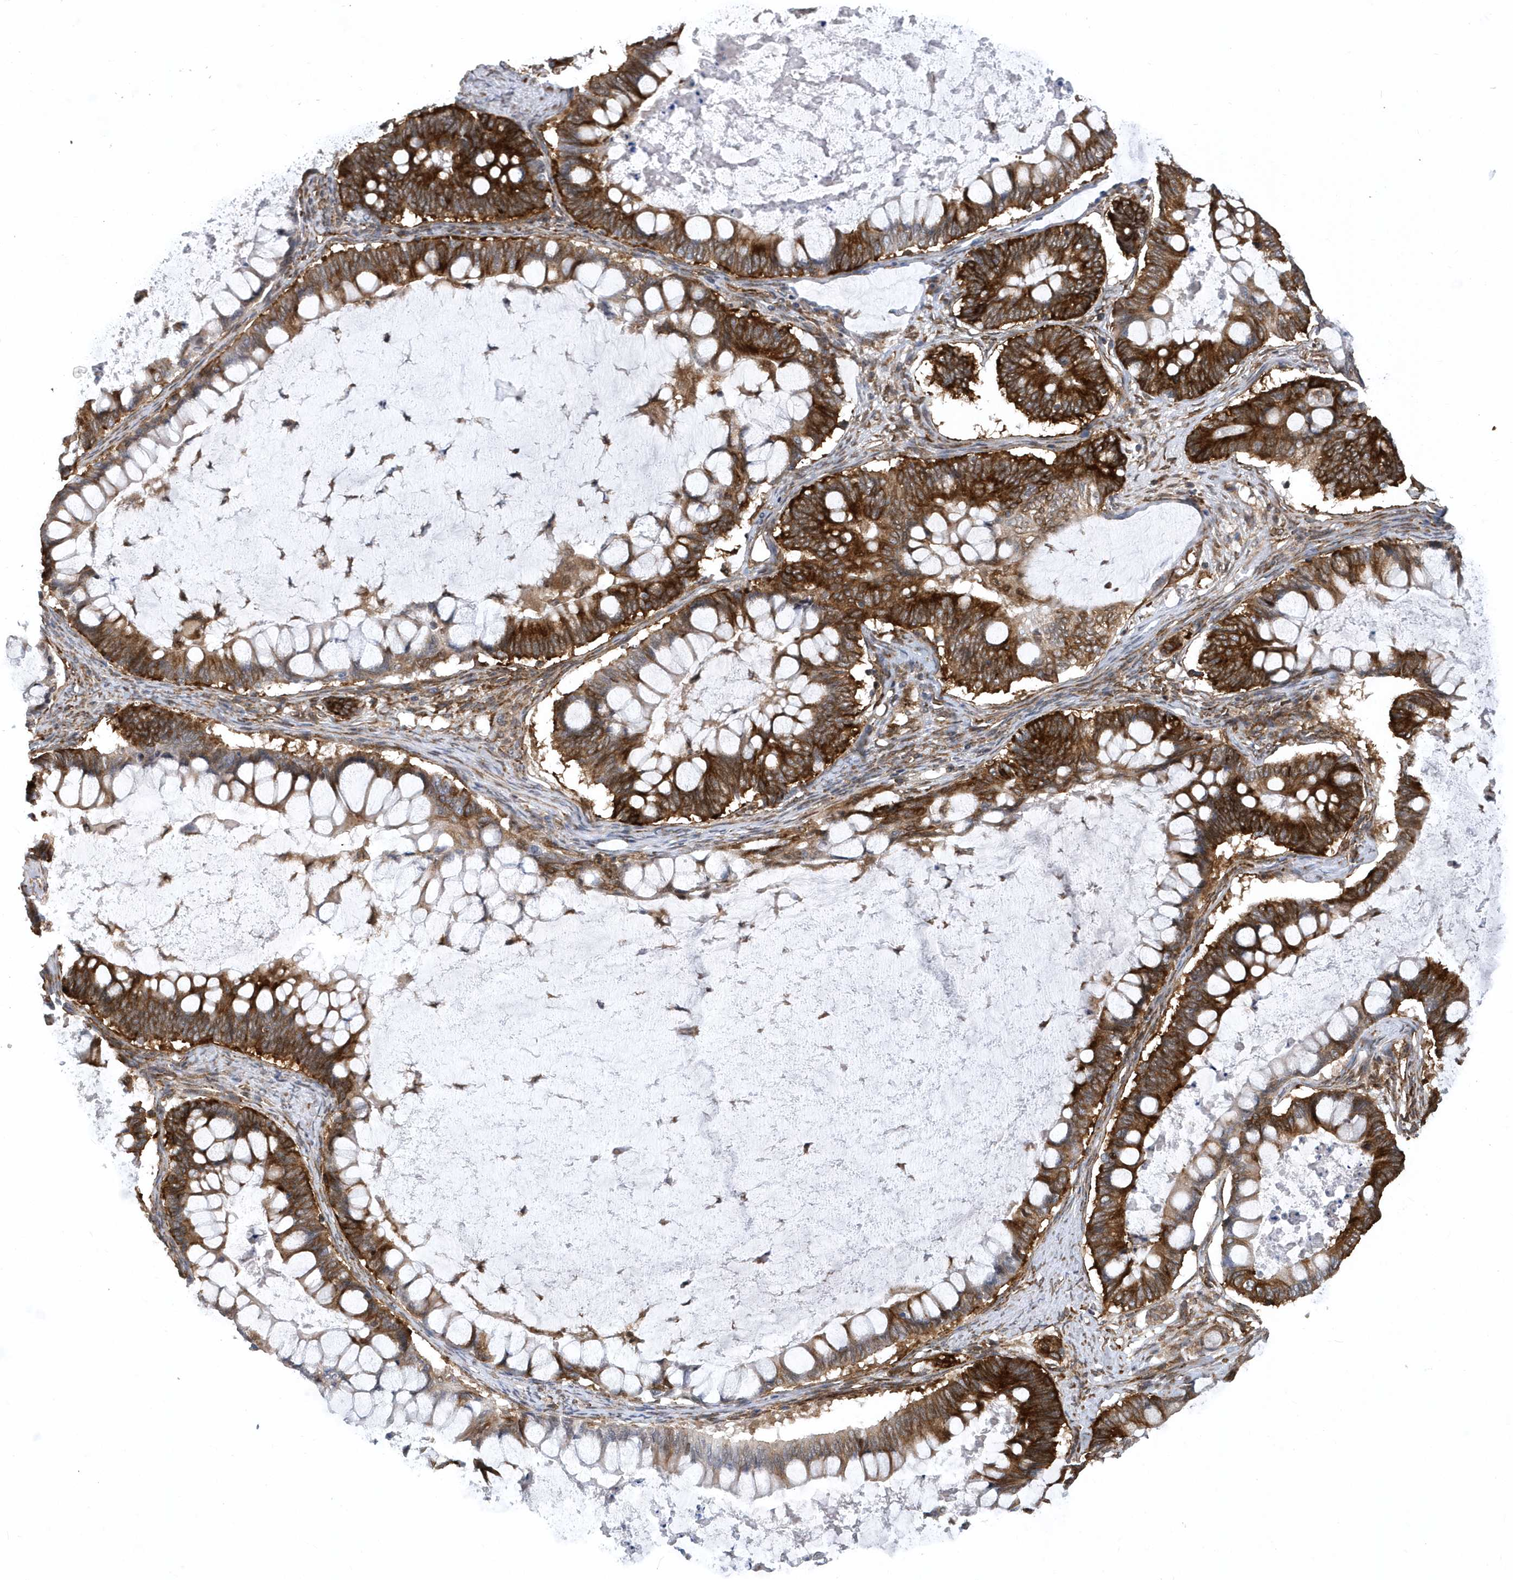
{"staining": {"intensity": "strong", "quantity": ">75%", "location": "cytoplasmic/membranous"}, "tissue": "ovarian cancer", "cell_type": "Tumor cells", "image_type": "cancer", "snomed": [{"axis": "morphology", "description": "Cystadenocarcinoma, mucinous, NOS"}, {"axis": "topography", "description": "Ovary"}], "caption": "Brown immunohistochemical staining in mucinous cystadenocarcinoma (ovarian) exhibits strong cytoplasmic/membranous expression in approximately >75% of tumor cells.", "gene": "PHF1", "patient": {"sex": "female", "age": 61}}